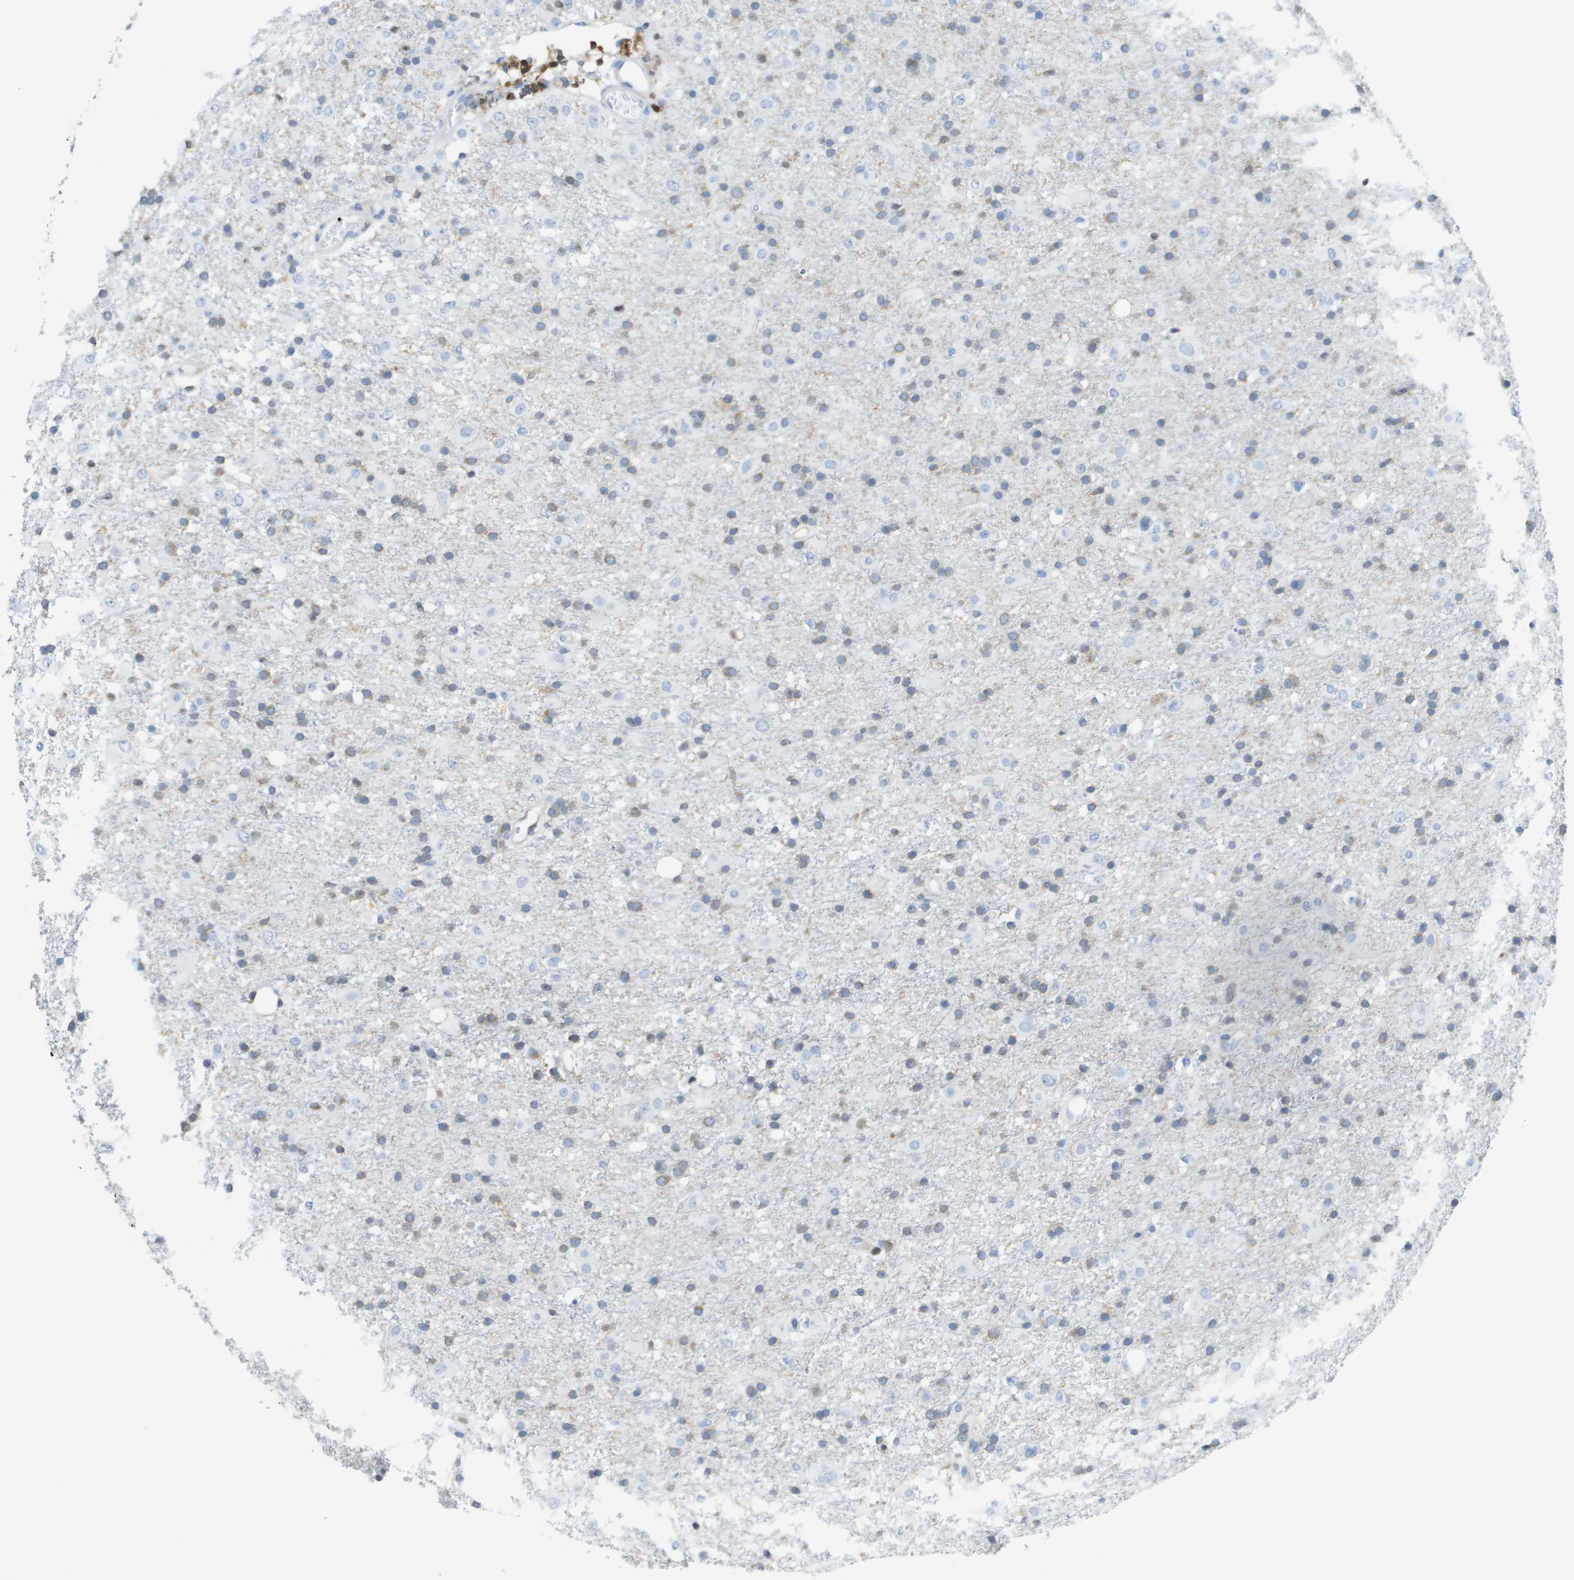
{"staining": {"intensity": "weak", "quantity": "<25%", "location": "cytoplasmic/membranous"}, "tissue": "glioma", "cell_type": "Tumor cells", "image_type": "cancer", "snomed": [{"axis": "morphology", "description": "Glioma, malignant, Low grade"}, {"axis": "topography", "description": "Brain"}], "caption": "This is an immunohistochemistry image of human malignant glioma (low-grade). There is no expression in tumor cells.", "gene": "DOCK5", "patient": {"sex": "male", "age": 65}}